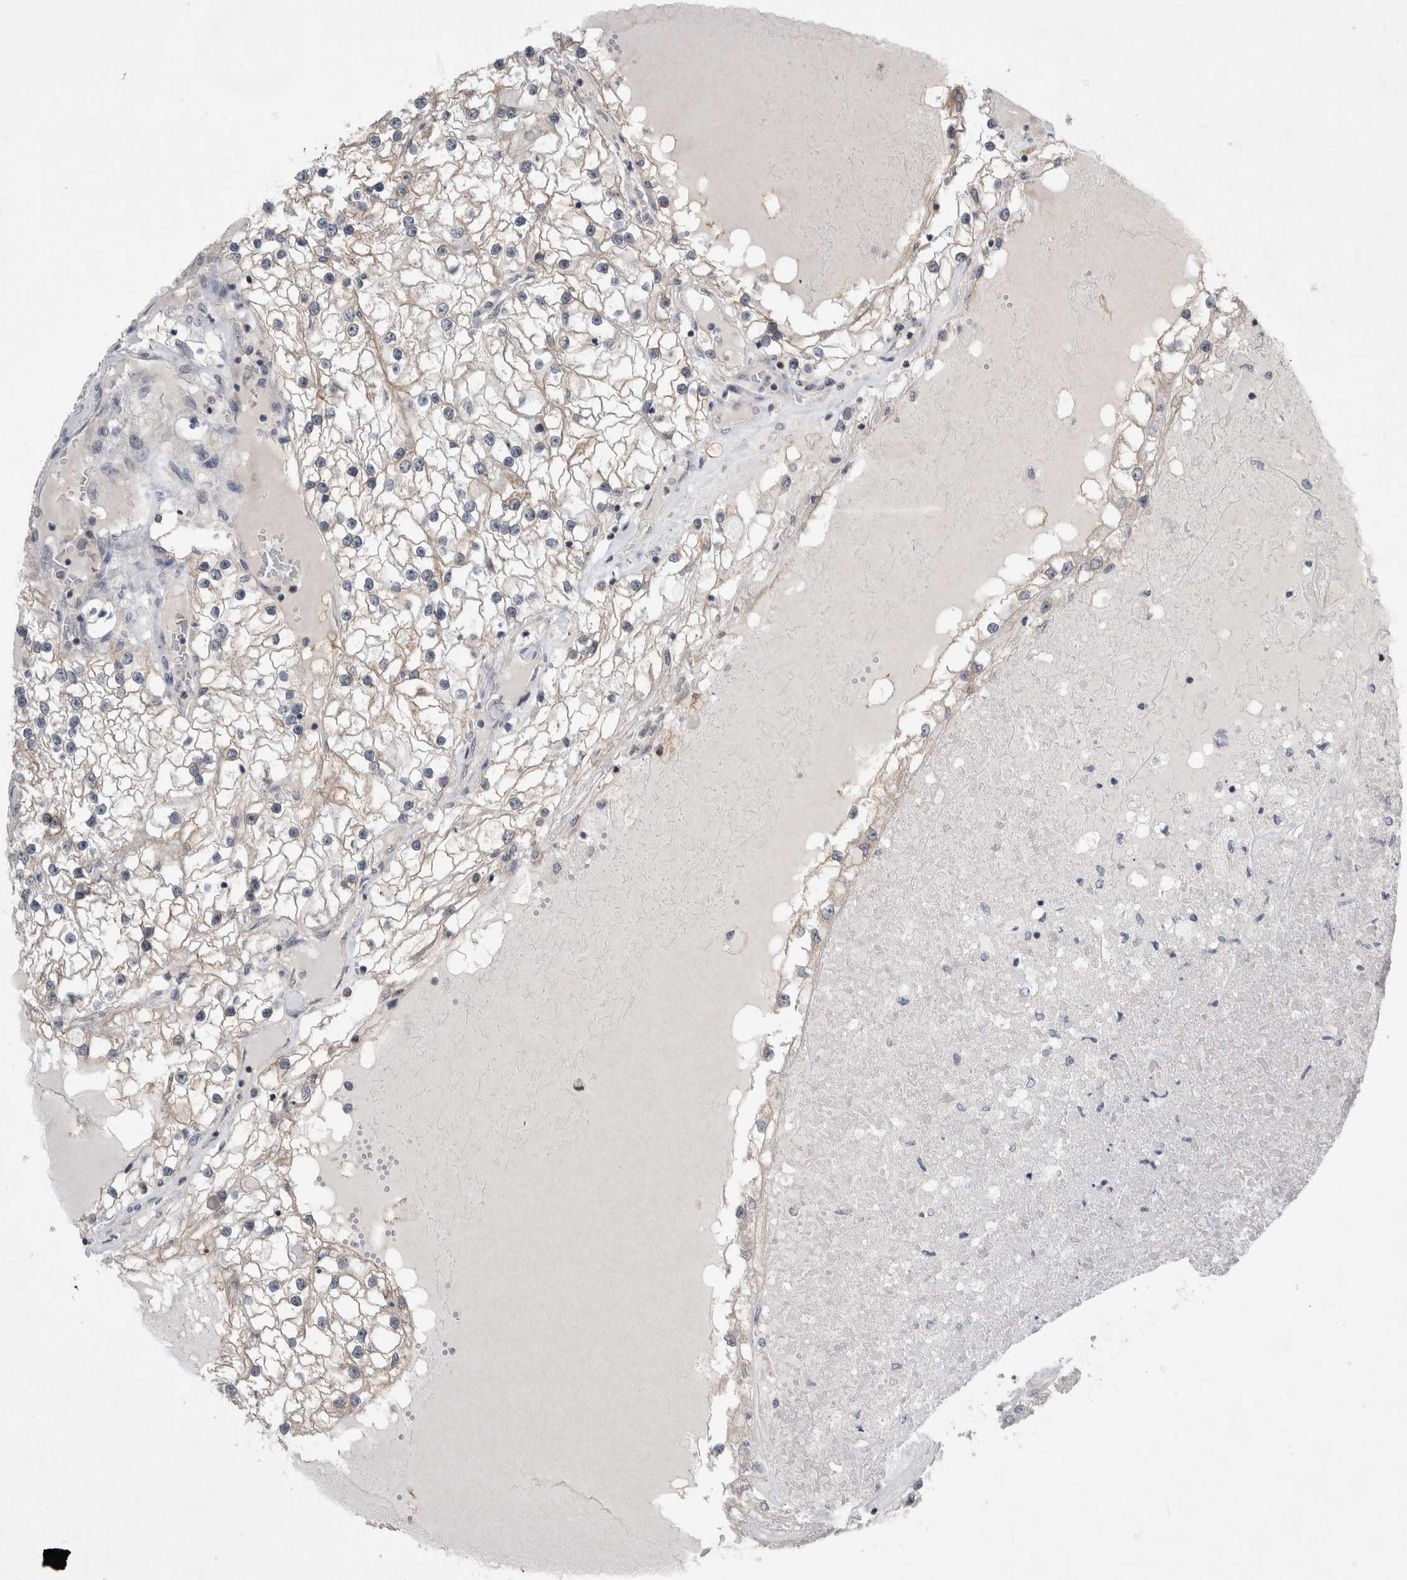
{"staining": {"intensity": "weak", "quantity": "<25%", "location": "cytoplasmic/membranous"}, "tissue": "renal cancer", "cell_type": "Tumor cells", "image_type": "cancer", "snomed": [{"axis": "morphology", "description": "Adenocarcinoma, NOS"}, {"axis": "topography", "description": "Kidney"}], "caption": "This image is of renal cancer stained with immunohistochemistry to label a protein in brown with the nuclei are counter-stained blue. There is no staining in tumor cells.", "gene": "ZNF341", "patient": {"sex": "male", "age": 68}}